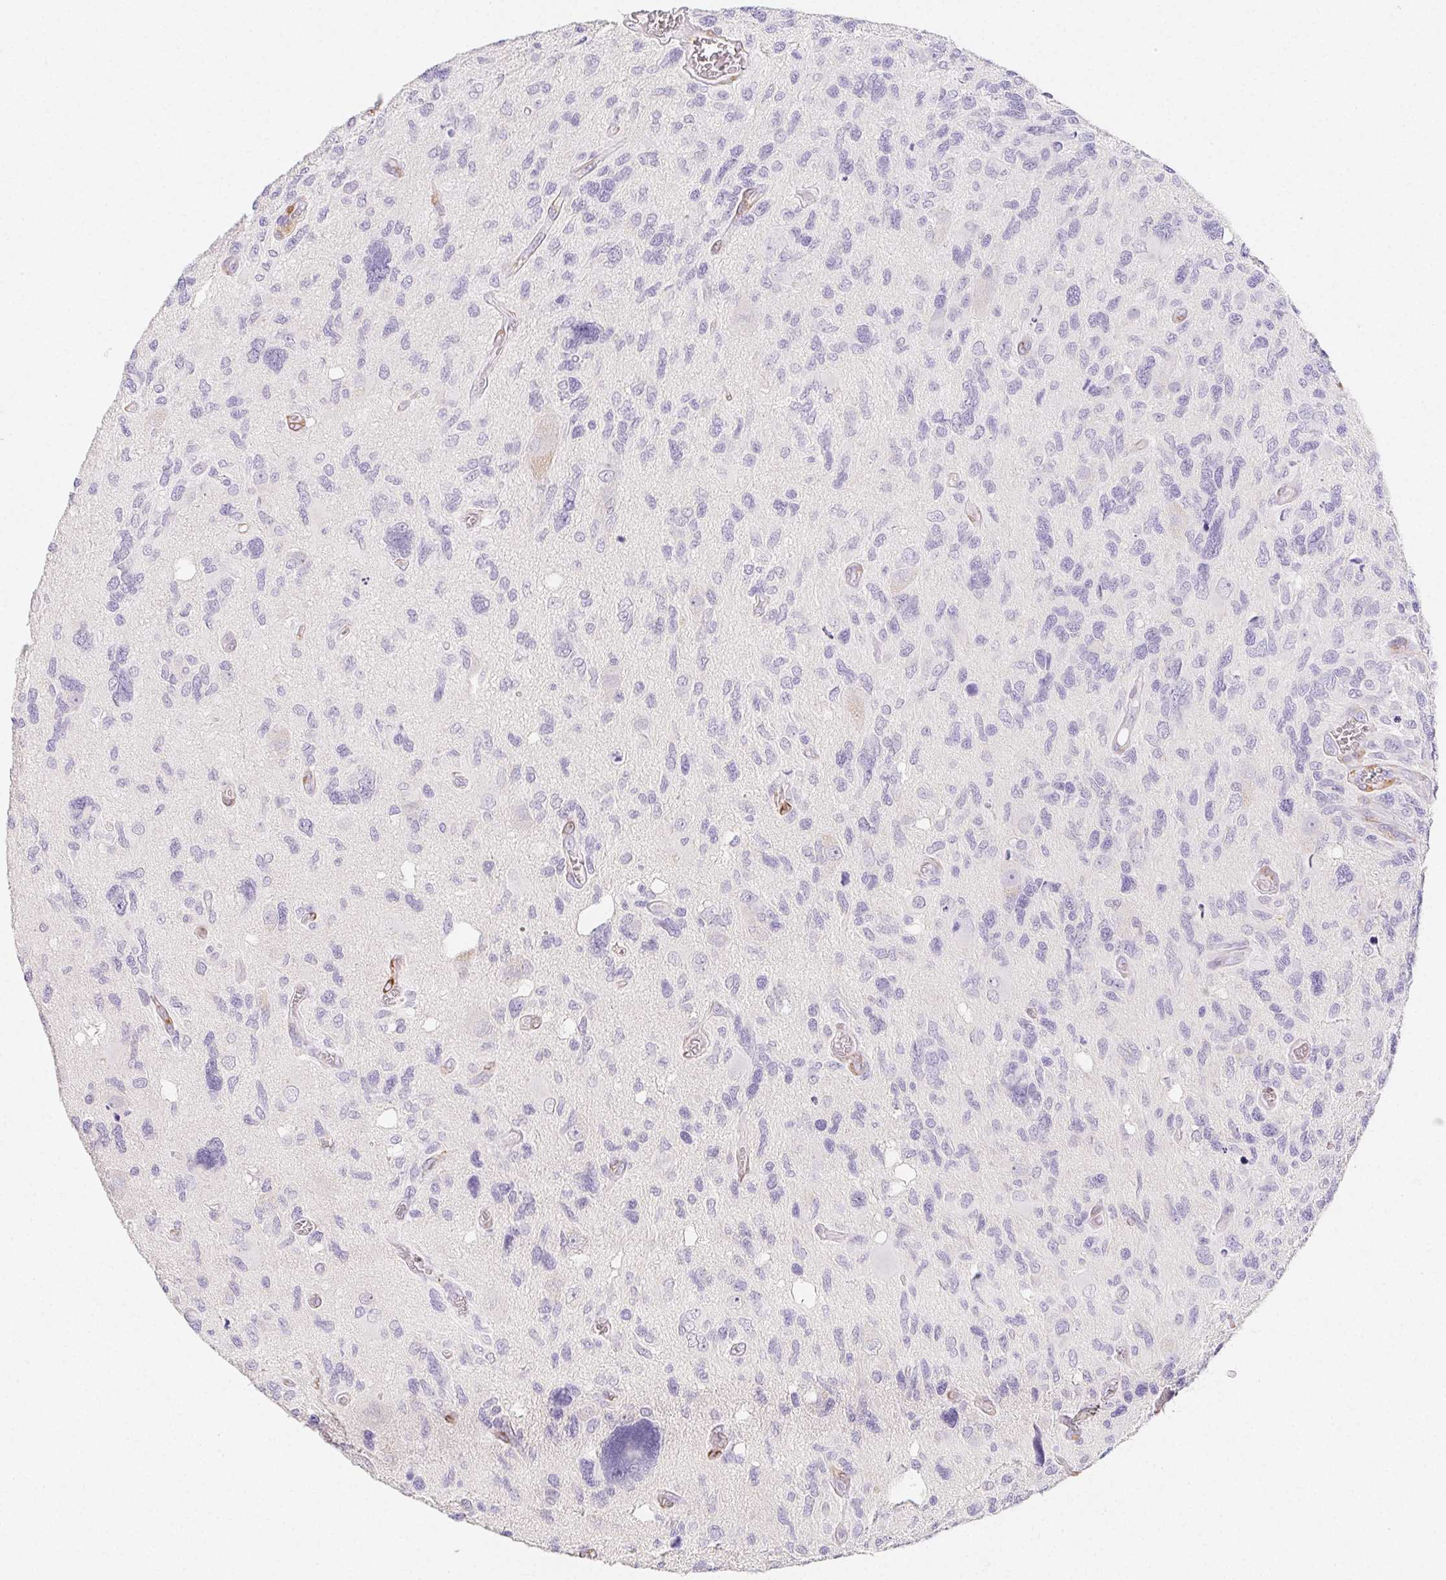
{"staining": {"intensity": "negative", "quantity": "none", "location": "none"}, "tissue": "glioma", "cell_type": "Tumor cells", "image_type": "cancer", "snomed": [{"axis": "morphology", "description": "Glioma, malignant, High grade"}, {"axis": "topography", "description": "Brain"}], "caption": "Immunohistochemistry of glioma demonstrates no positivity in tumor cells.", "gene": "HRC", "patient": {"sex": "male", "age": 49}}